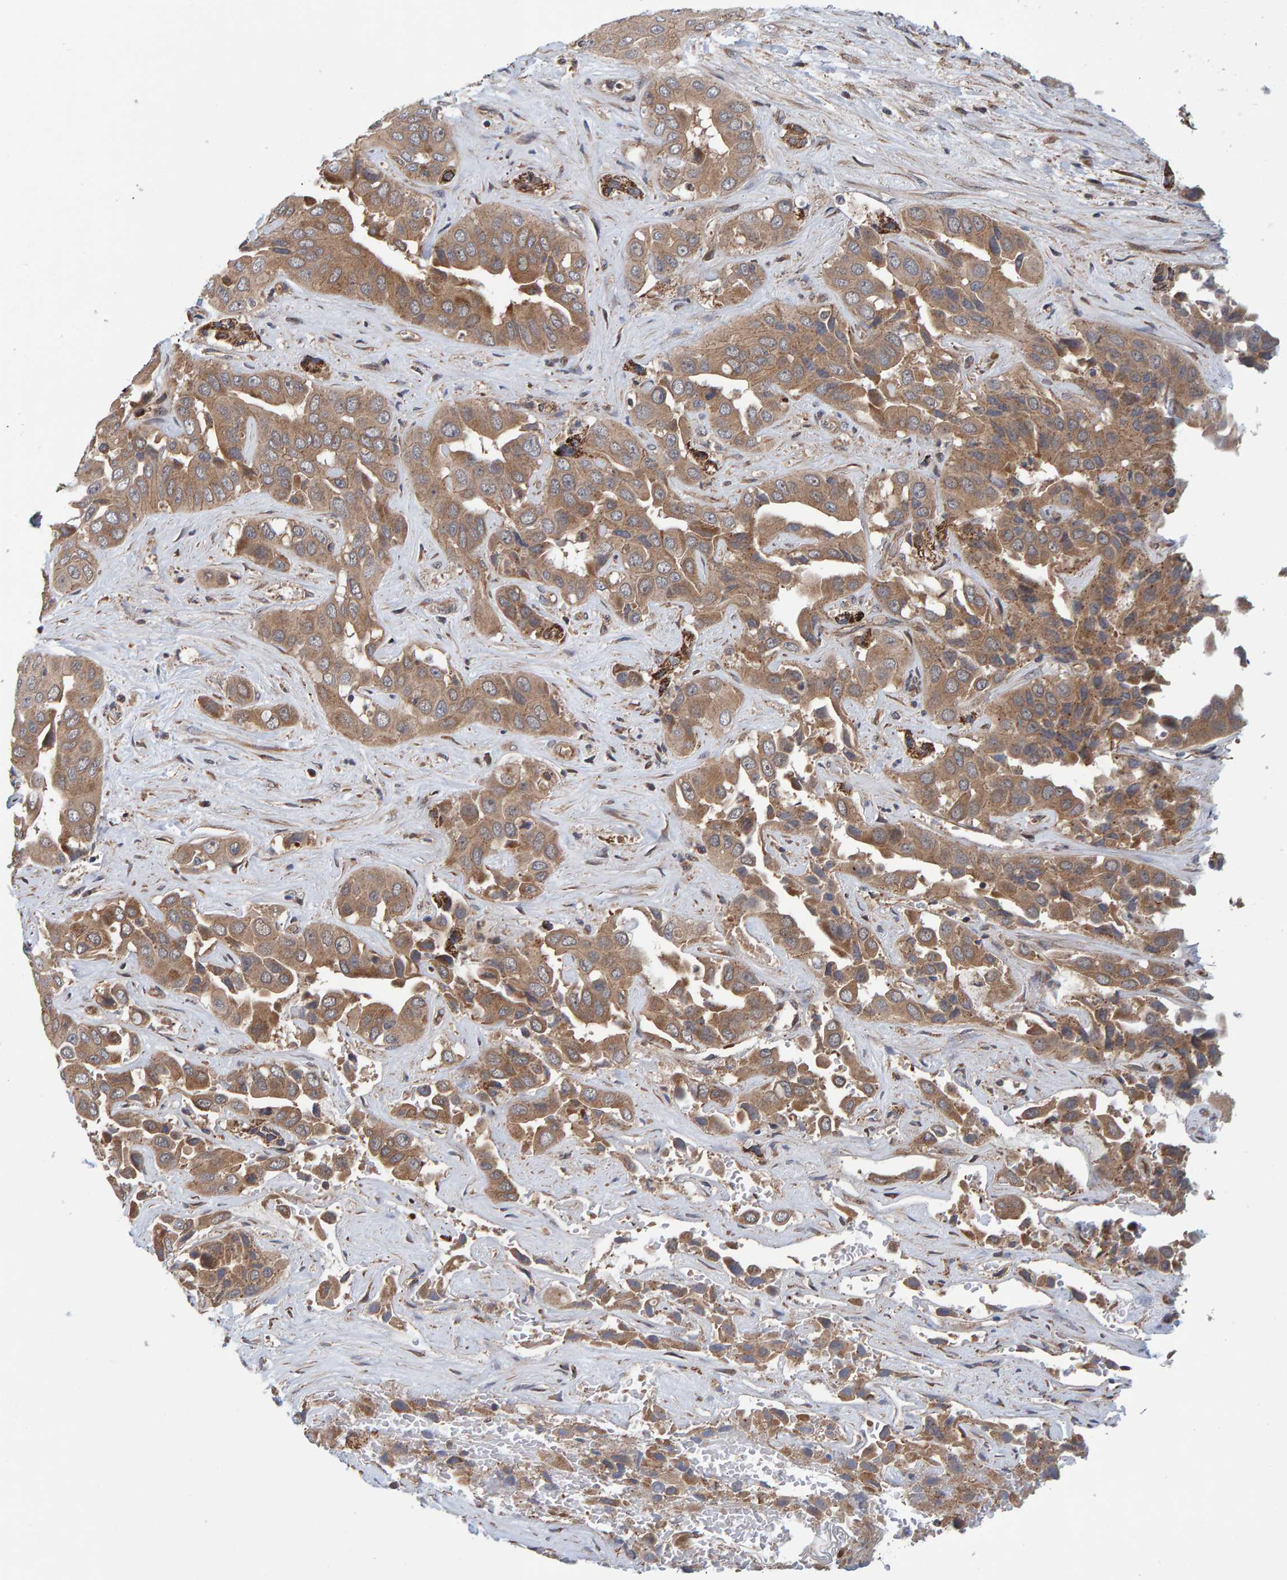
{"staining": {"intensity": "moderate", "quantity": ">75%", "location": "cytoplasmic/membranous"}, "tissue": "liver cancer", "cell_type": "Tumor cells", "image_type": "cancer", "snomed": [{"axis": "morphology", "description": "Cholangiocarcinoma"}, {"axis": "topography", "description": "Liver"}], "caption": "Liver cancer stained with IHC shows moderate cytoplasmic/membranous positivity in about >75% of tumor cells. Using DAB (3,3'-diaminobenzidine) (brown) and hematoxylin (blue) stains, captured at high magnification using brightfield microscopy.", "gene": "SCRN2", "patient": {"sex": "female", "age": 52}}